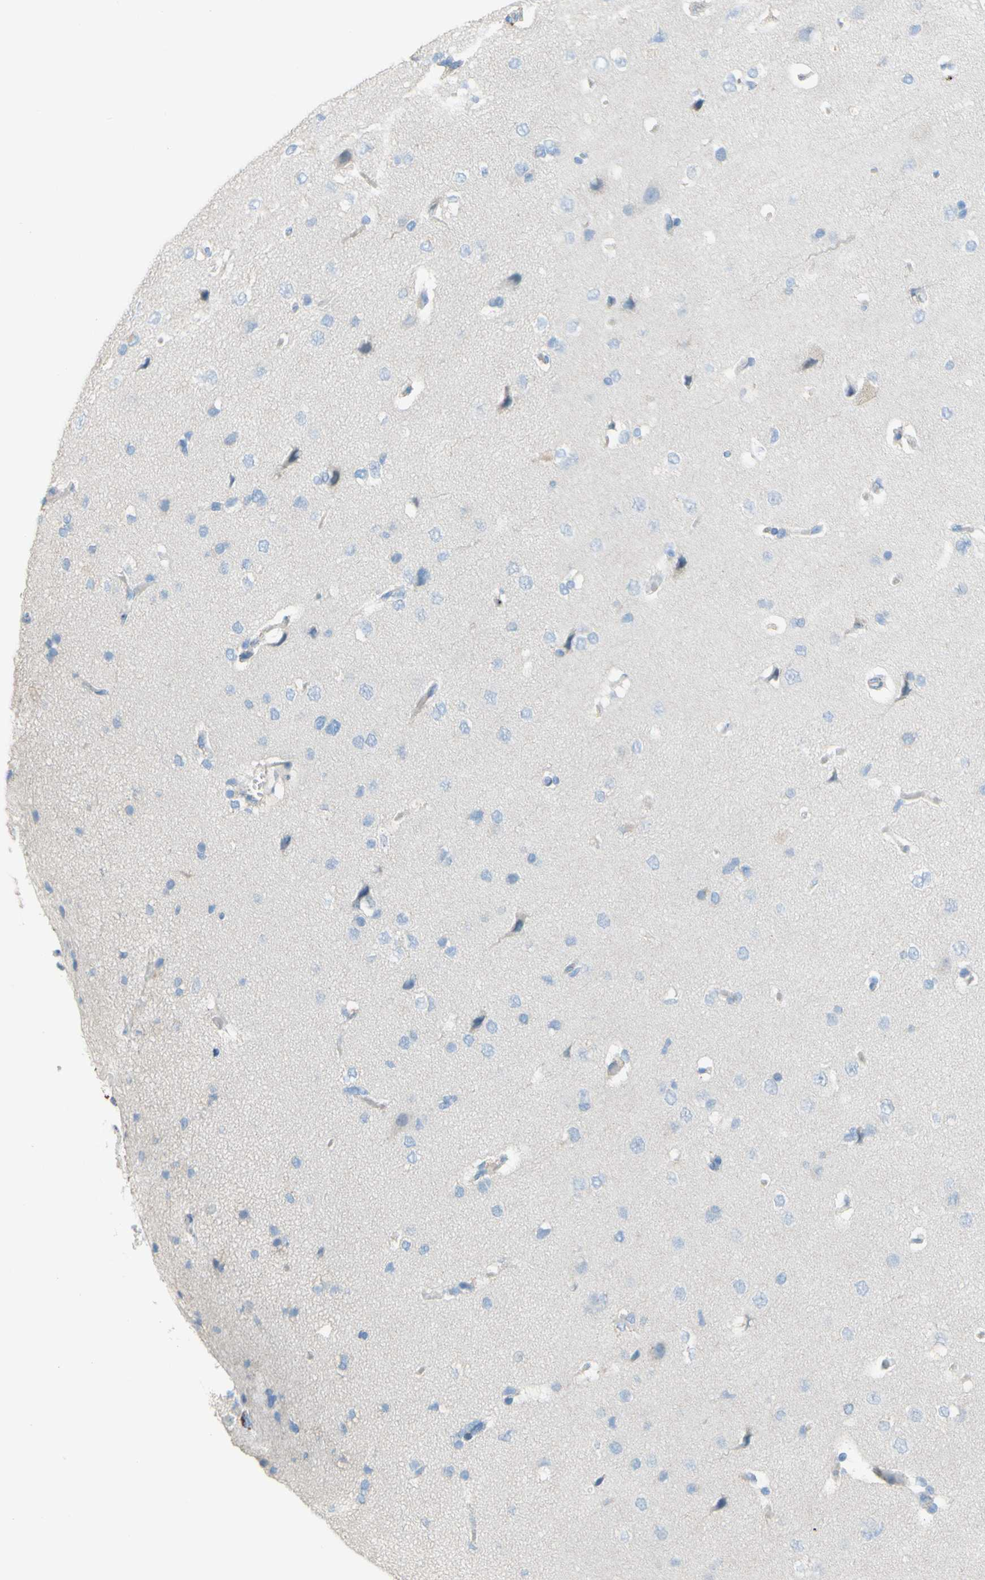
{"staining": {"intensity": "negative", "quantity": "none", "location": "none"}, "tissue": "cerebral cortex", "cell_type": "Endothelial cells", "image_type": "normal", "snomed": [{"axis": "morphology", "description": "Normal tissue, NOS"}, {"axis": "topography", "description": "Cerebral cortex"}], "caption": "A high-resolution micrograph shows immunohistochemistry (IHC) staining of benign cerebral cortex, which displays no significant staining in endothelial cells. (DAB immunohistochemistry, high magnification).", "gene": "ACADL", "patient": {"sex": "male", "age": 62}}